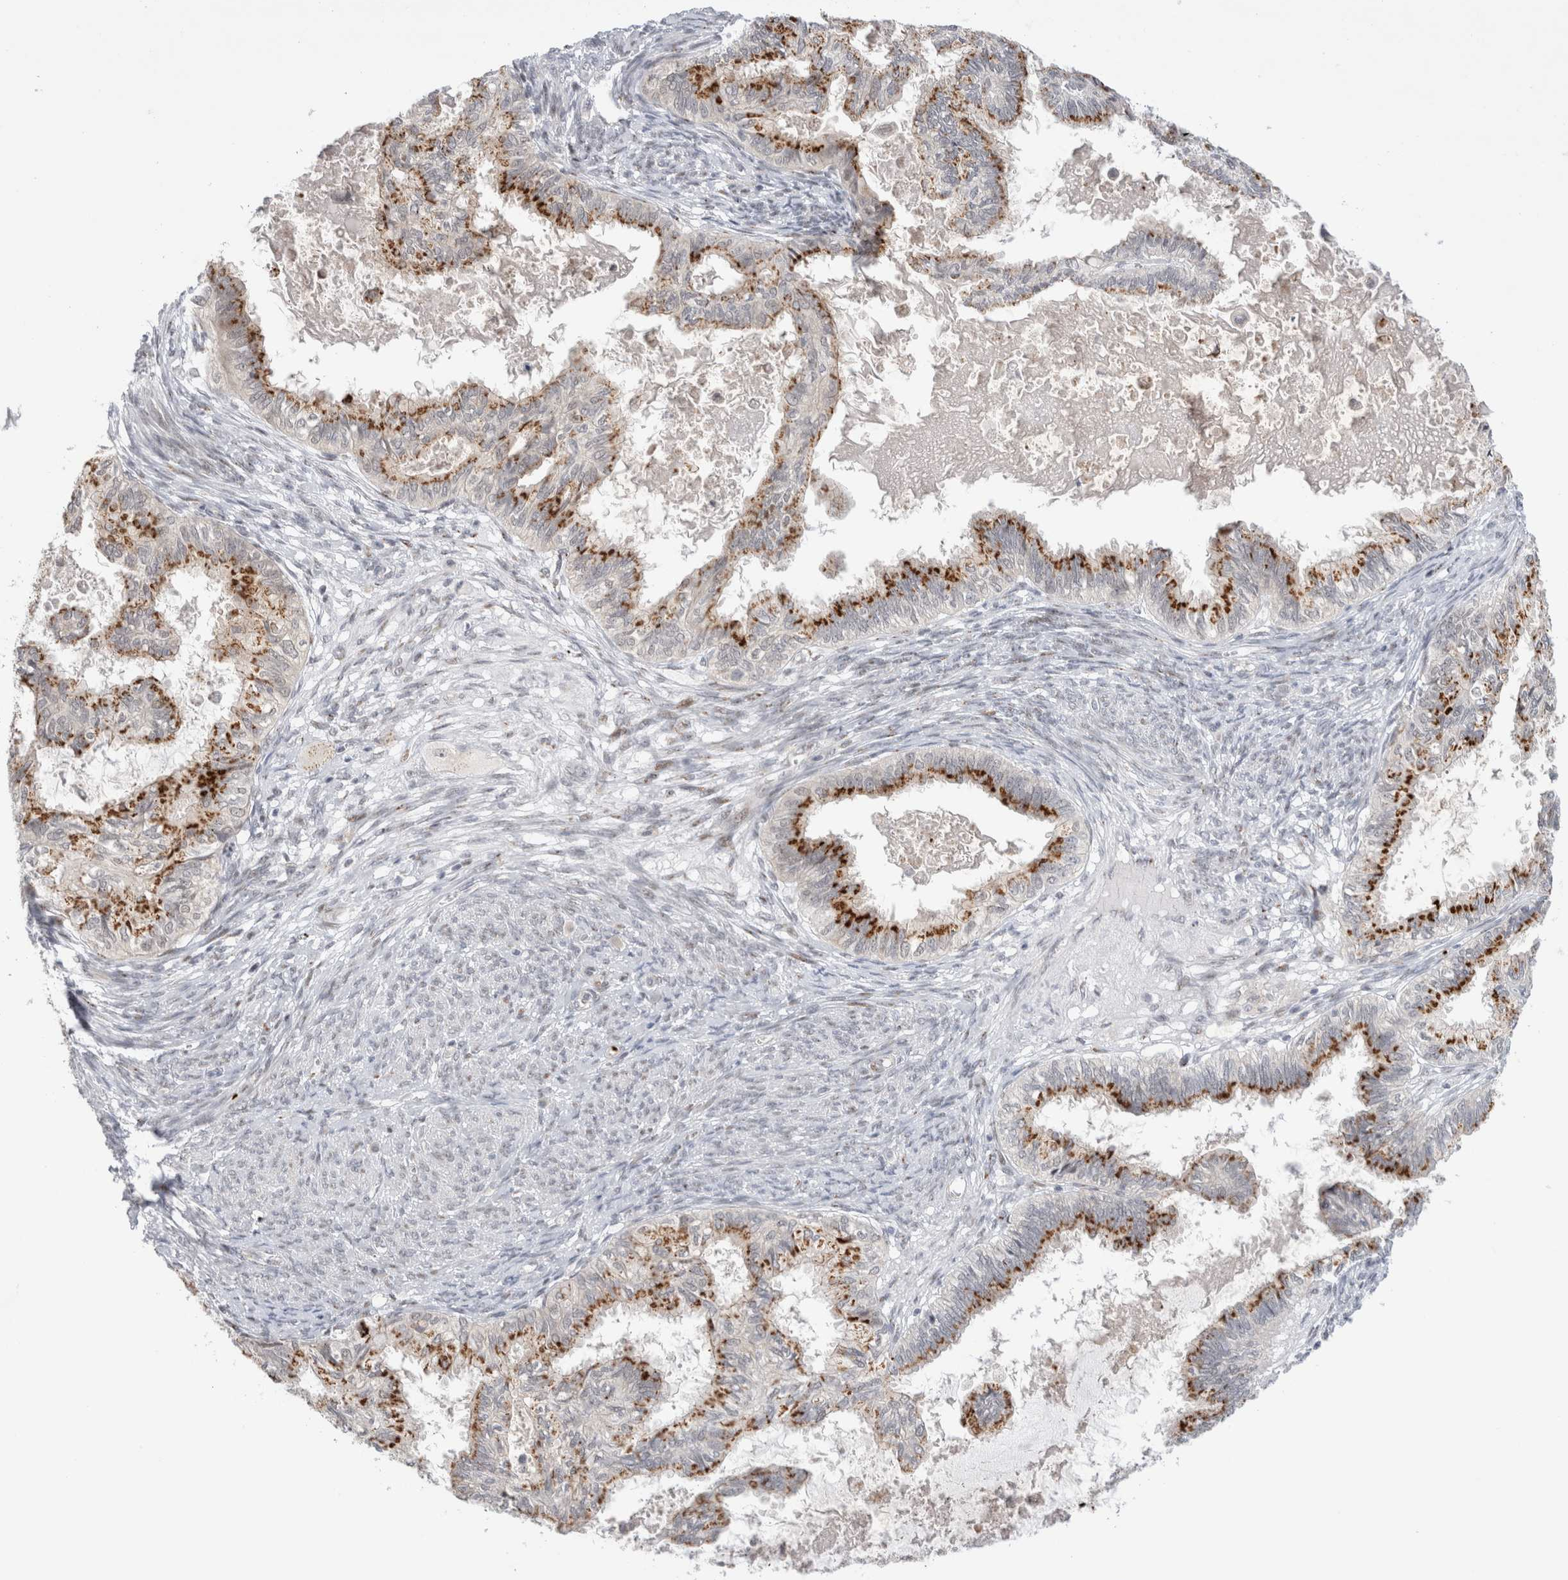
{"staining": {"intensity": "strong", "quantity": ">75%", "location": "cytoplasmic/membranous"}, "tissue": "cervical cancer", "cell_type": "Tumor cells", "image_type": "cancer", "snomed": [{"axis": "morphology", "description": "Normal tissue, NOS"}, {"axis": "morphology", "description": "Adenocarcinoma, NOS"}, {"axis": "topography", "description": "Cervix"}, {"axis": "topography", "description": "Endometrium"}], "caption": "Cervical adenocarcinoma stained with DAB immunohistochemistry shows high levels of strong cytoplasmic/membranous staining in about >75% of tumor cells.", "gene": "VPS28", "patient": {"sex": "female", "age": 86}}